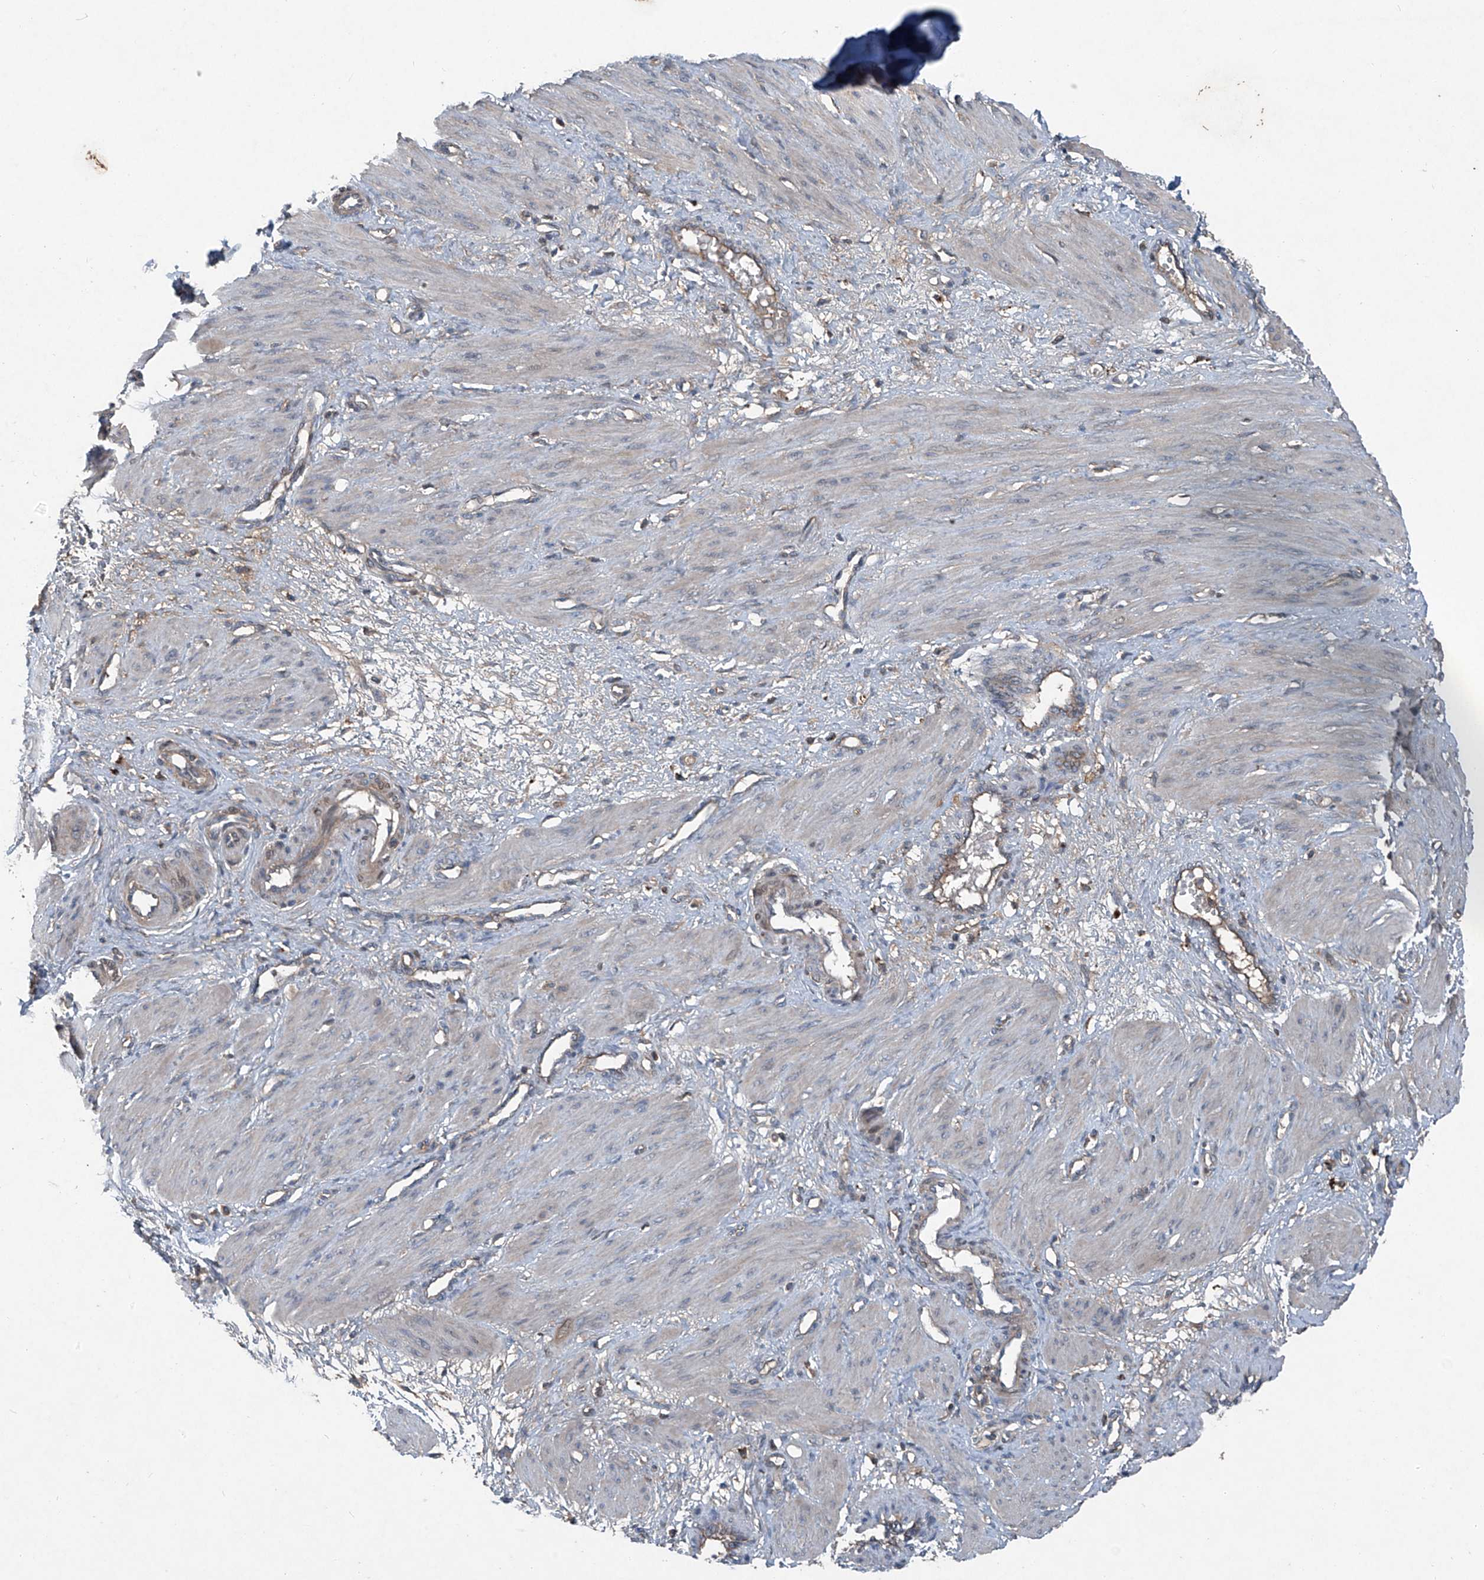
{"staining": {"intensity": "negative", "quantity": "none", "location": "none"}, "tissue": "smooth muscle", "cell_type": "Smooth muscle cells", "image_type": "normal", "snomed": [{"axis": "morphology", "description": "Normal tissue, NOS"}, {"axis": "topography", "description": "Endometrium"}], "caption": "Immunohistochemistry (IHC) photomicrograph of benign human smooth muscle stained for a protein (brown), which reveals no staining in smooth muscle cells.", "gene": "FOXRED2", "patient": {"sex": "female", "age": 33}}